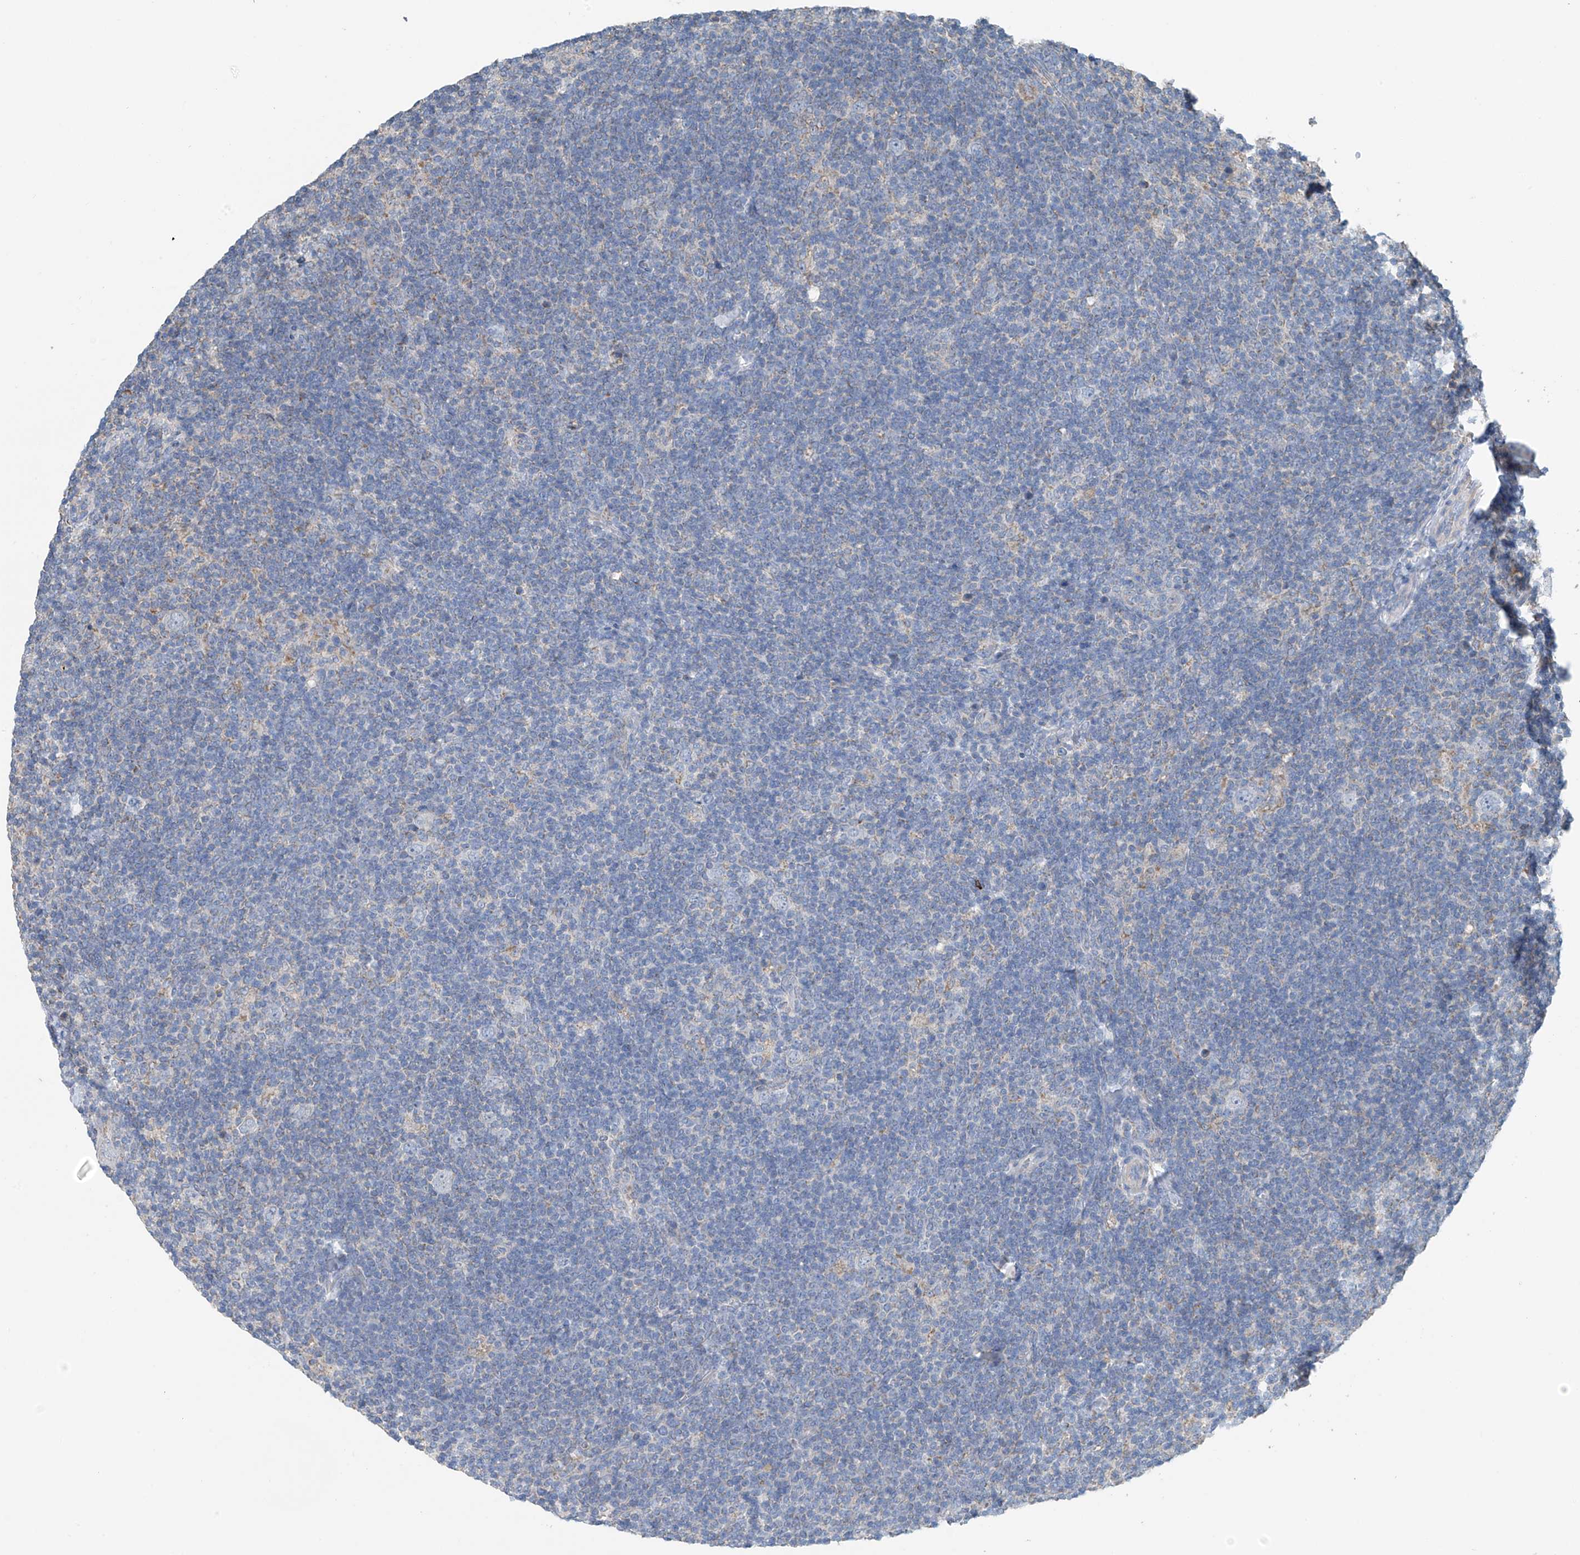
{"staining": {"intensity": "negative", "quantity": "none", "location": "none"}, "tissue": "lymphoma", "cell_type": "Tumor cells", "image_type": "cancer", "snomed": [{"axis": "morphology", "description": "Hodgkin's disease, NOS"}, {"axis": "topography", "description": "Lymph node"}], "caption": "The photomicrograph displays no staining of tumor cells in lymphoma.", "gene": "SYN3", "patient": {"sex": "female", "age": 57}}